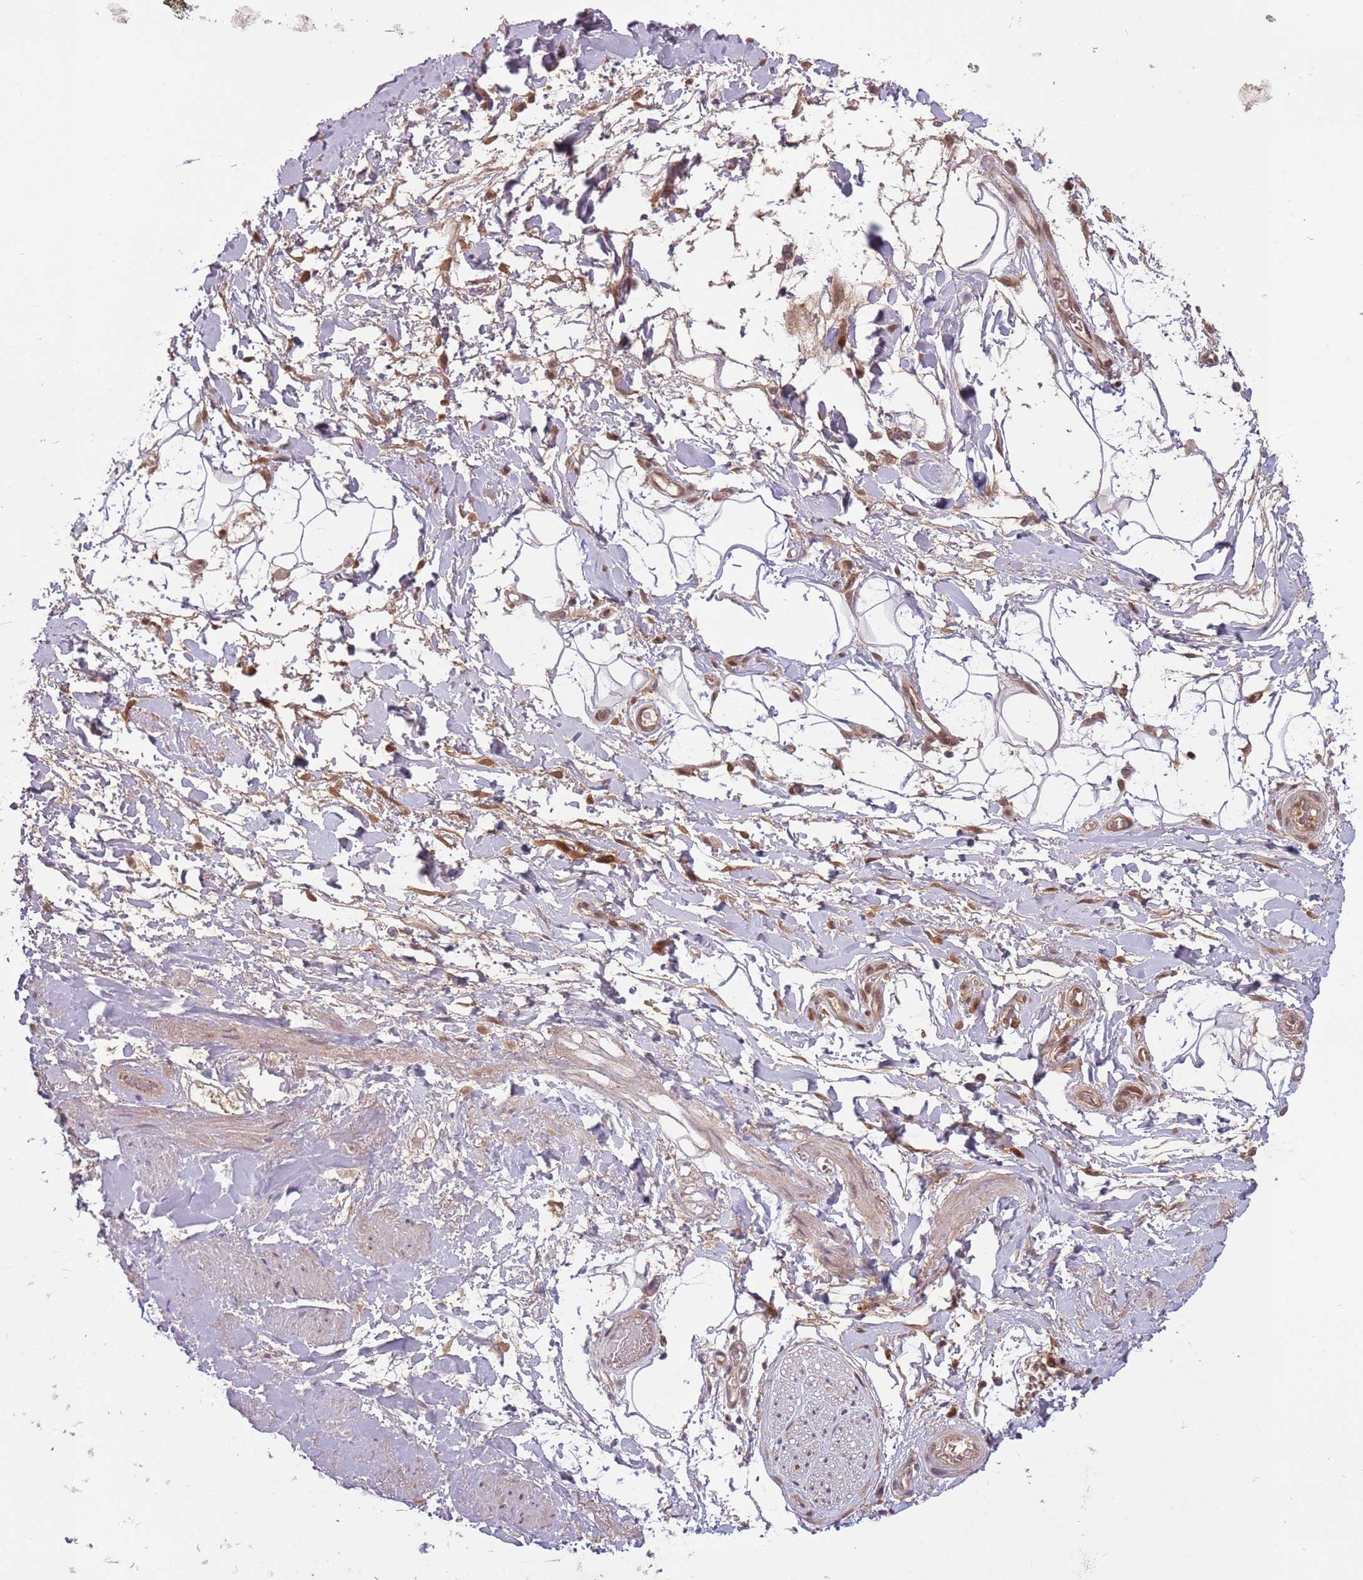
{"staining": {"intensity": "weak", "quantity": "25%-75%", "location": "cytoplasmic/membranous"}, "tissue": "adipose tissue", "cell_type": "Adipocytes", "image_type": "normal", "snomed": [{"axis": "morphology", "description": "Normal tissue, NOS"}, {"axis": "morphology", "description": "Adenocarcinoma, NOS"}, {"axis": "topography", "description": "Rectum"}, {"axis": "topography", "description": "Vagina"}, {"axis": "topography", "description": "Peripheral nerve tissue"}], "caption": "A micrograph showing weak cytoplasmic/membranous staining in approximately 25%-75% of adipocytes in benign adipose tissue, as visualized by brown immunohistochemical staining.", "gene": "ADAMTS3", "patient": {"sex": "female", "age": 71}}